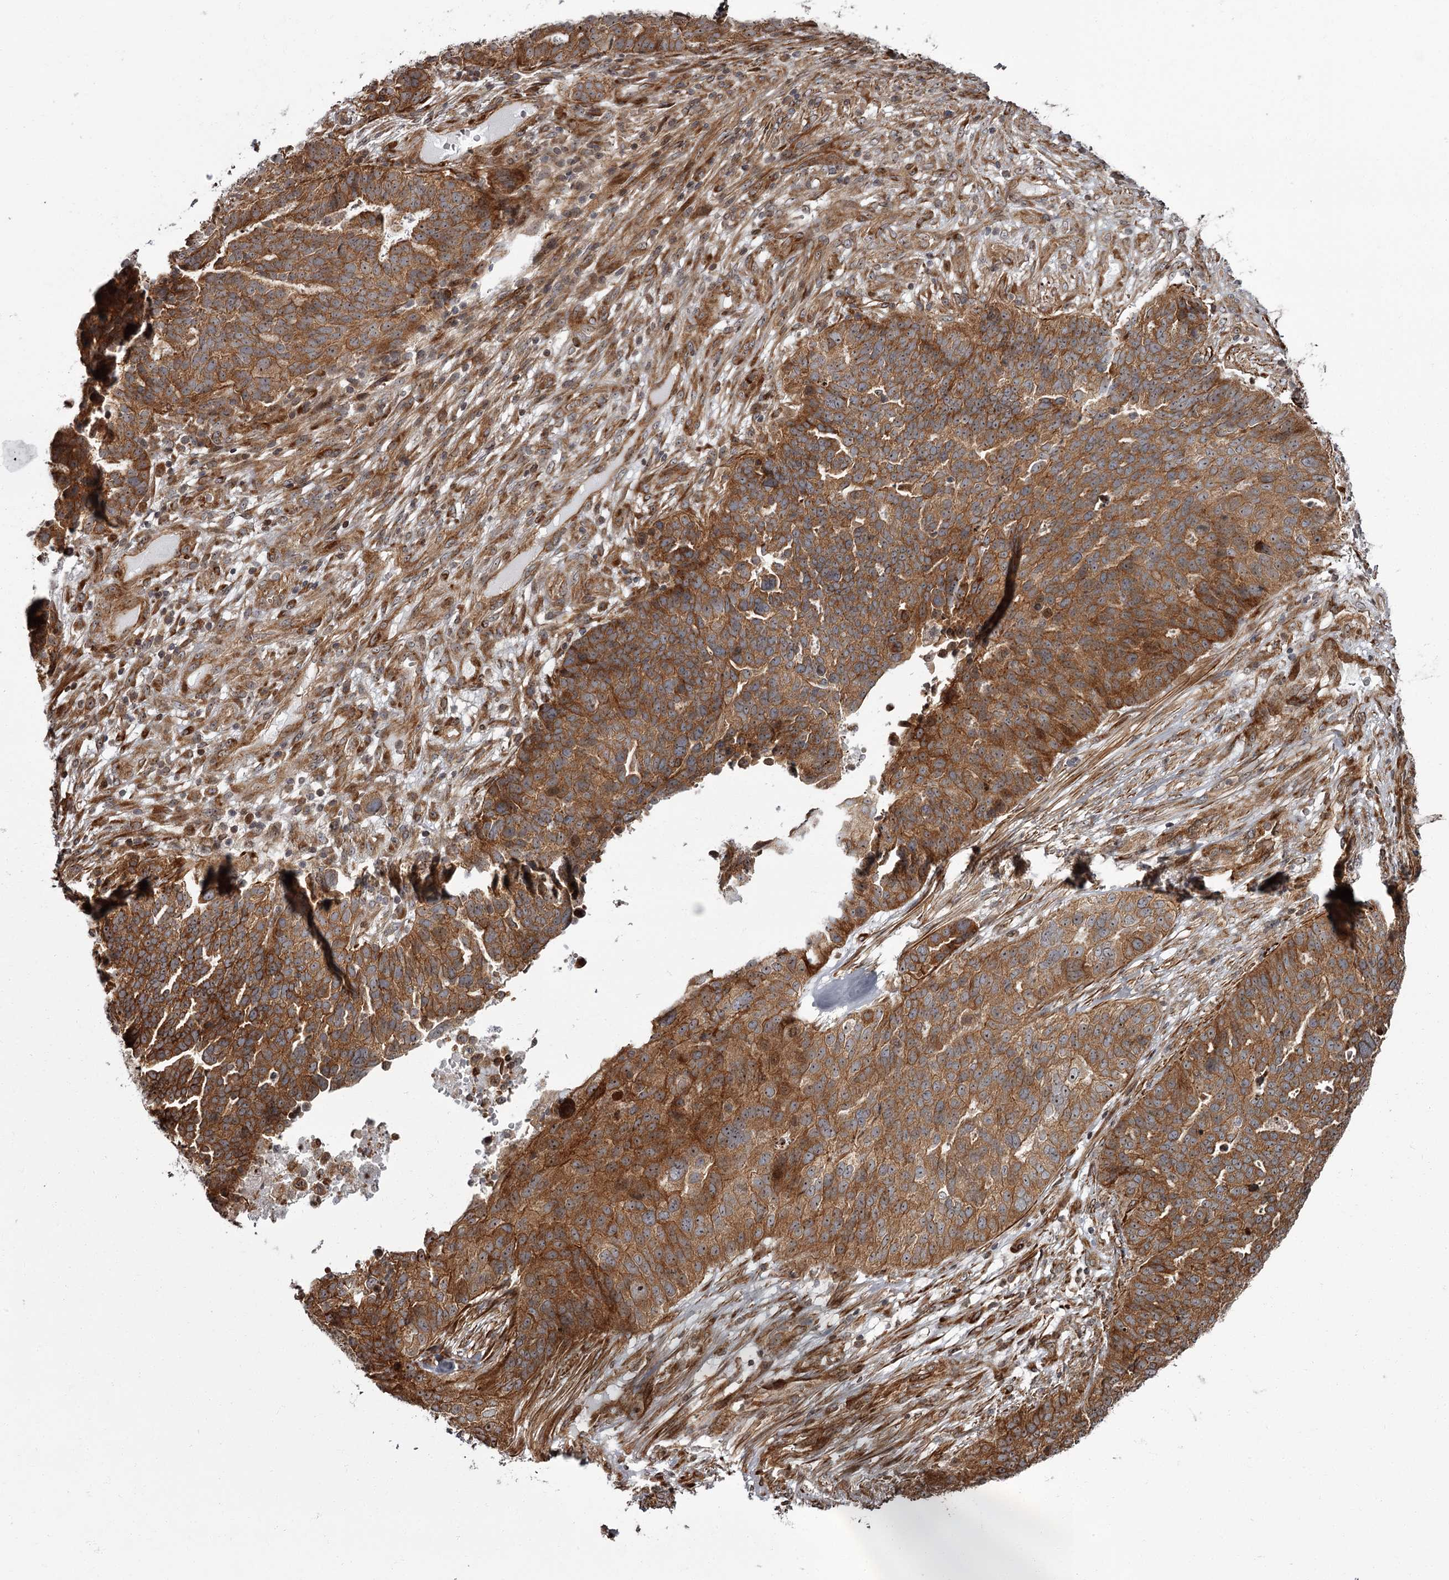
{"staining": {"intensity": "moderate", "quantity": ">75%", "location": "cytoplasmic/membranous,nuclear"}, "tissue": "ovarian cancer", "cell_type": "Tumor cells", "image_type": "cancer", "snomed": [{"axis": "morphology", "description": "Cystadenocarcinoma, serous, NOS"}, {"axis": "topography", "description": "Ovary"}], "caption": "Tumor cells show moderate cytoplasmic/membranous and nuclear expression in approximately >75% of cells in ovarian serous cystadenocarcinoma.", "gene": "THAP9", "patient": {"sex": "female", "age": 59}}